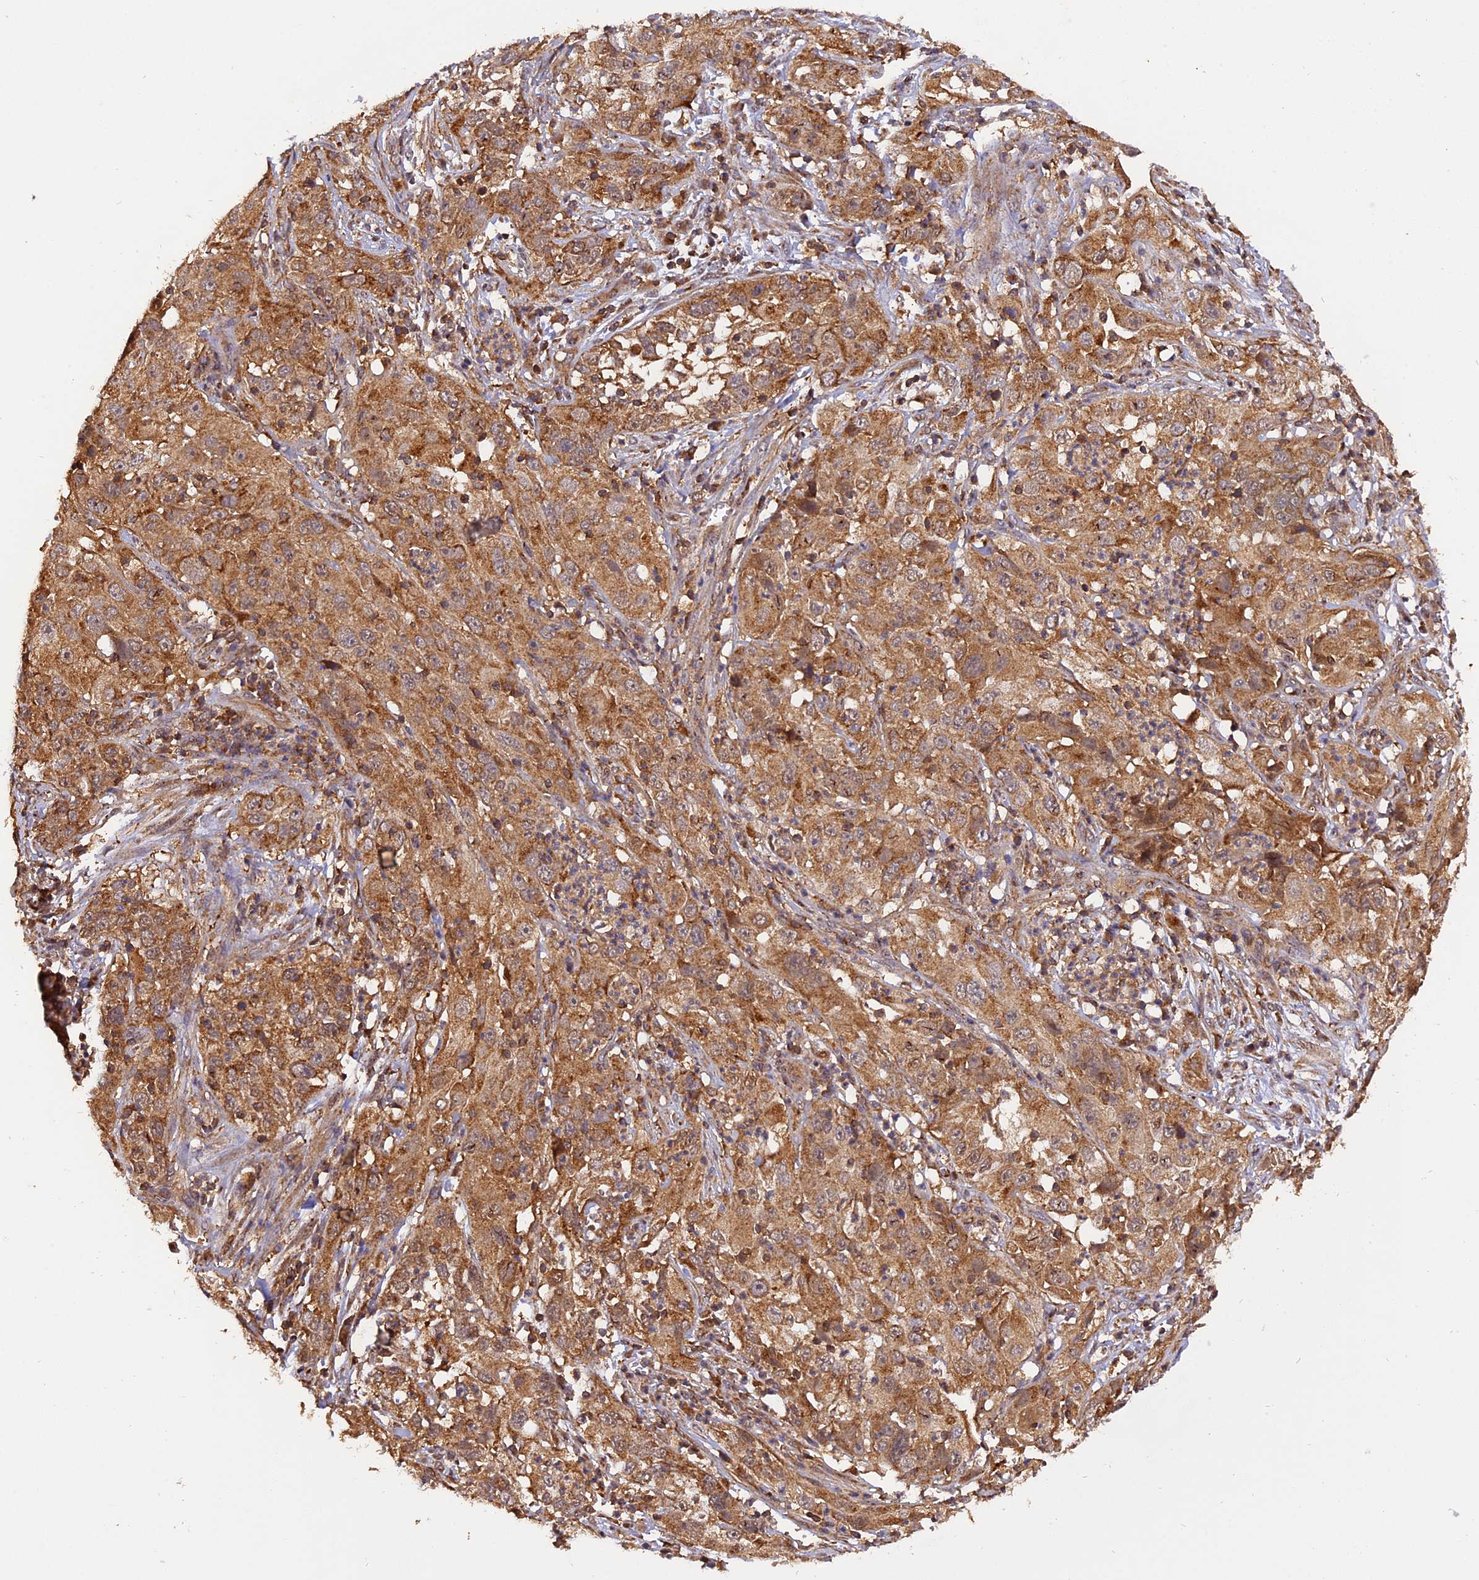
{"staining": {"intensity": "moderate", "quantity": ">75%", "location": "cytoplasmic/membranous,nuclear"}, "tissue": "cervical cancer", "cell_type": "Tumor cells", "image_type": "cancer", "snomed": [{"axis": "morphology", "description": "Squamous cell carcinoma, NOS"}, {"axis": "topography", "description": "Cervix"}], "caption": "Immunohistochemistry (IHC) image of neoplastic tissue: cervical cancer stained using immunohistochemistry demonstrates medium levels of moderate protein expression localized specifically in the cytoplasmic/membranous and nuclear of tumor cells, appearing as a cytoplasmic/membranous and nuclear brown color.", "gene": "PEX3", "patient": {"sex": "female", "age": 32}}